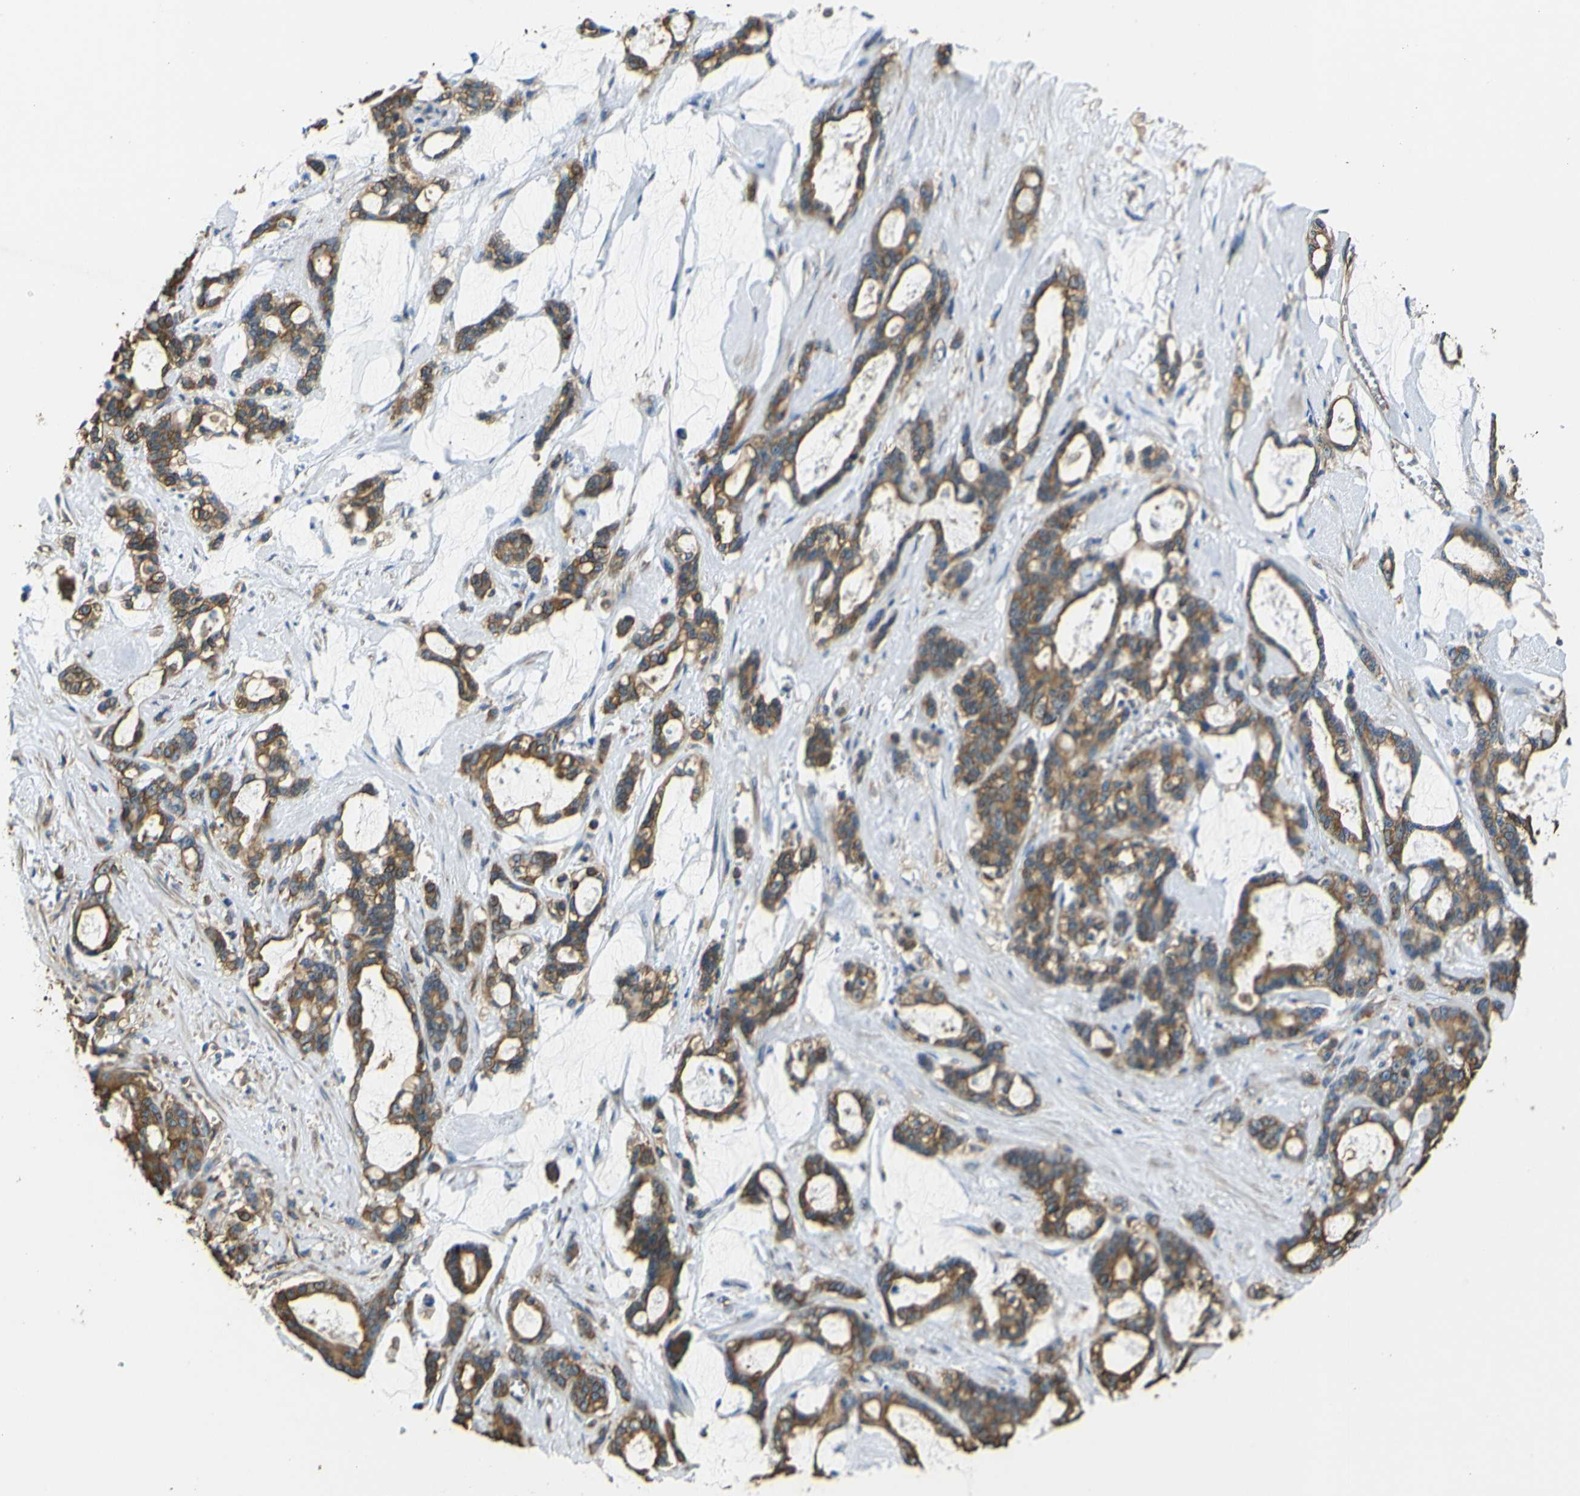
{"staining": {"intensity": "moderate", "quantity": ">75%", "location": "cytoplasmic/membranous"}, "tissue": "pancreatic cancer", "cell_type": "Tumor cells", "image_type": "cancer", "snomed": [{"axis": "morphology", "description": "Adenocarcinoma, NOS"}, {"axis": "topography", "description": "Pancreas"}], "caption": "Immunohistochemistry staining of pancreatic cancer (adenocarcinoma), which exhibits medium levels of moderate cytoplasmic/membranous positivity in approximately >75% of tumor cells indicating moderate cytoplasmic/membranous protein positivity. The staining was performed using DAB (3,3'-diaminobenzidine) (brown) for protein detection and nuclei were counterstained in hematoxylin (blue).", "gene": "TUBB", "patient": {"sex": "female", "age": 73}}